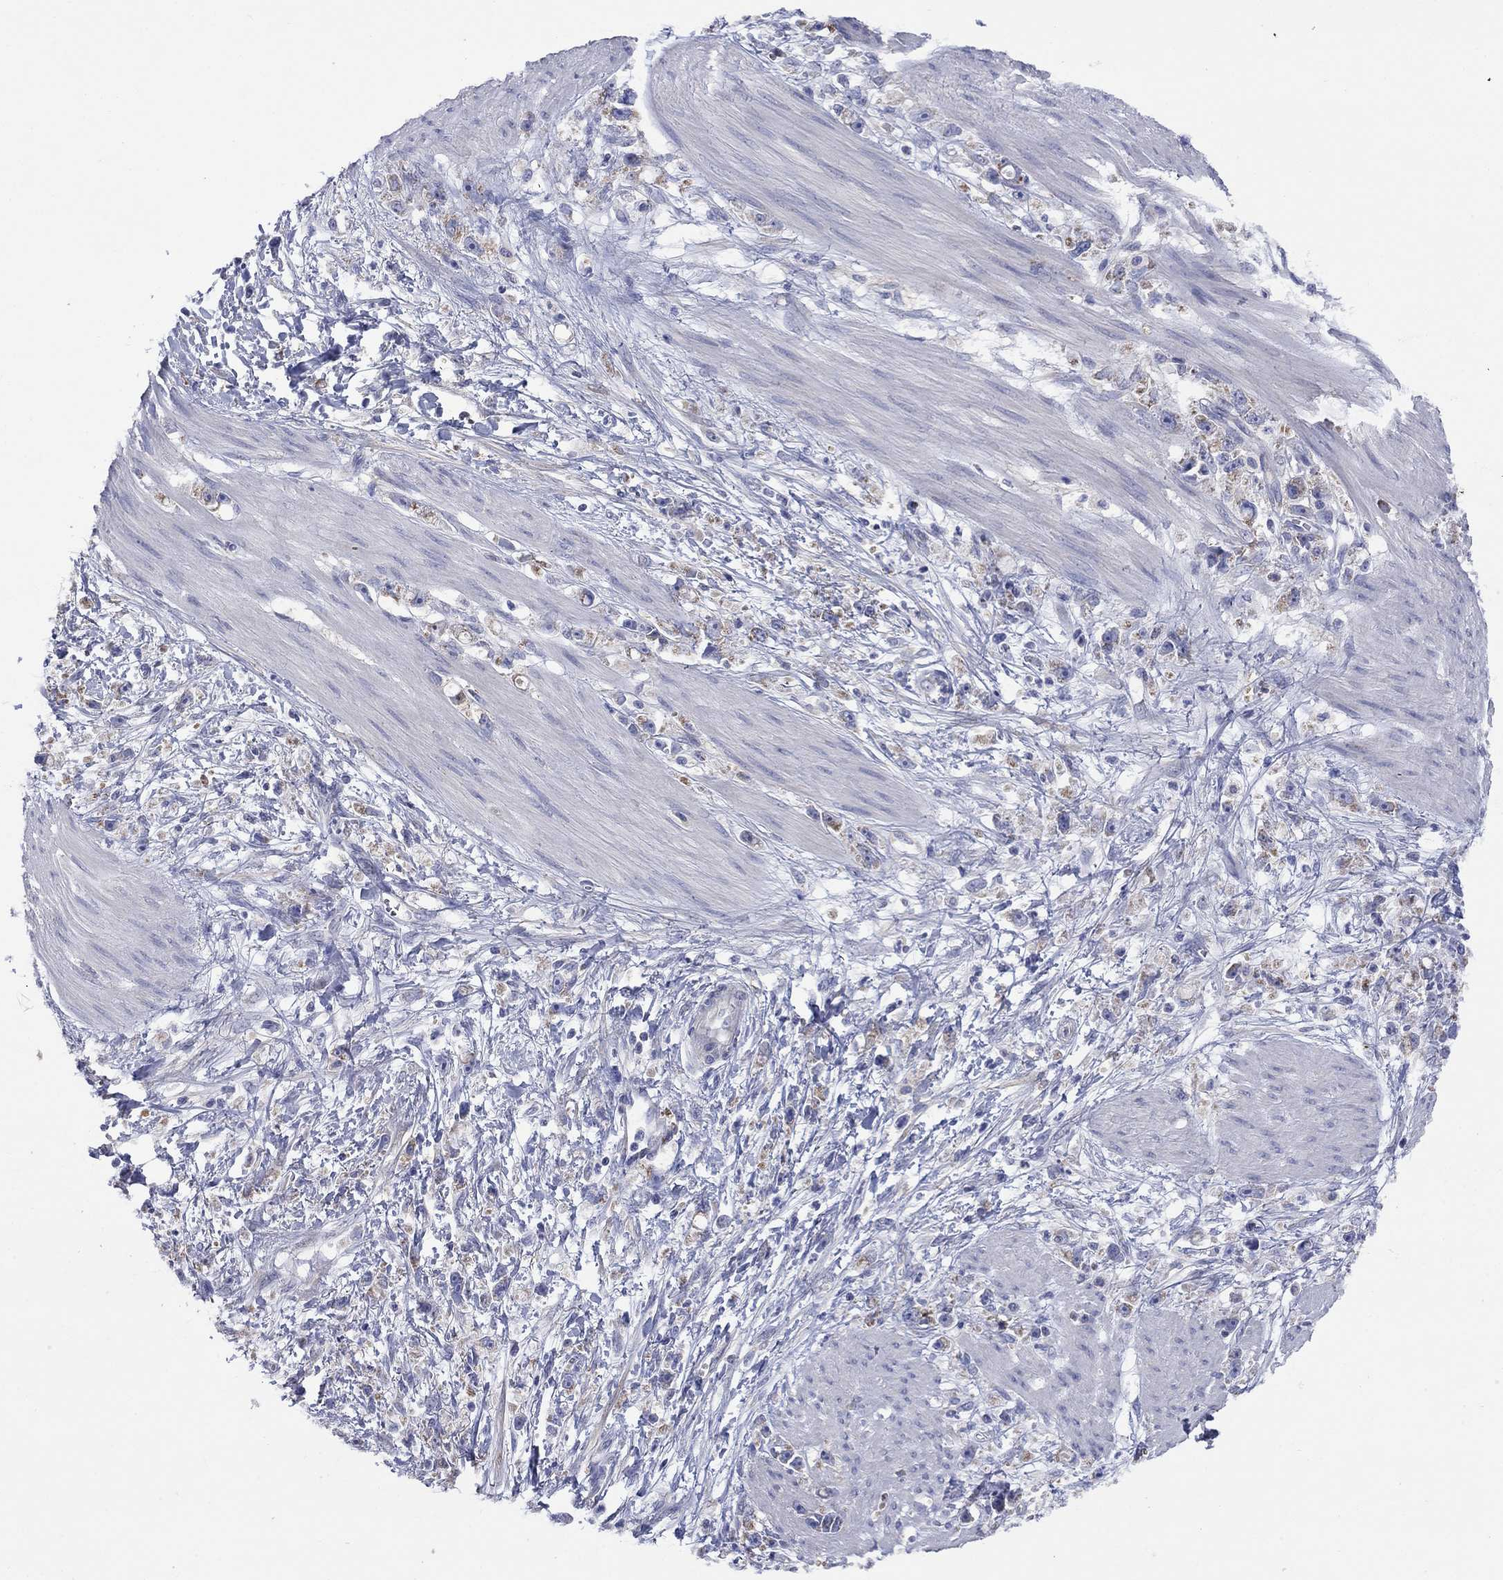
{"staining": {"intensity": "moderate", "quantity": ">75%", "location": "cytoplasmic/membranous"}, "tissue": "stomach cancer", "cell_type": "Tumor cells", "image_type": "cancer", "snomed": [{"axis": "morphology", "description": "Adenocarcinoma, NOS"}, {"axis": "topography", "description": "Stomach"}], "caption": "Approximately >75% of tumor cells in human stomach cancer (adenocarcinoma) exhibit moderate cytoplasmic/membranous protein staining as visualized by brown immunohistochemical staining.", "gene": "CLVS1", "patient": {"sex": "female", "age": 59}}